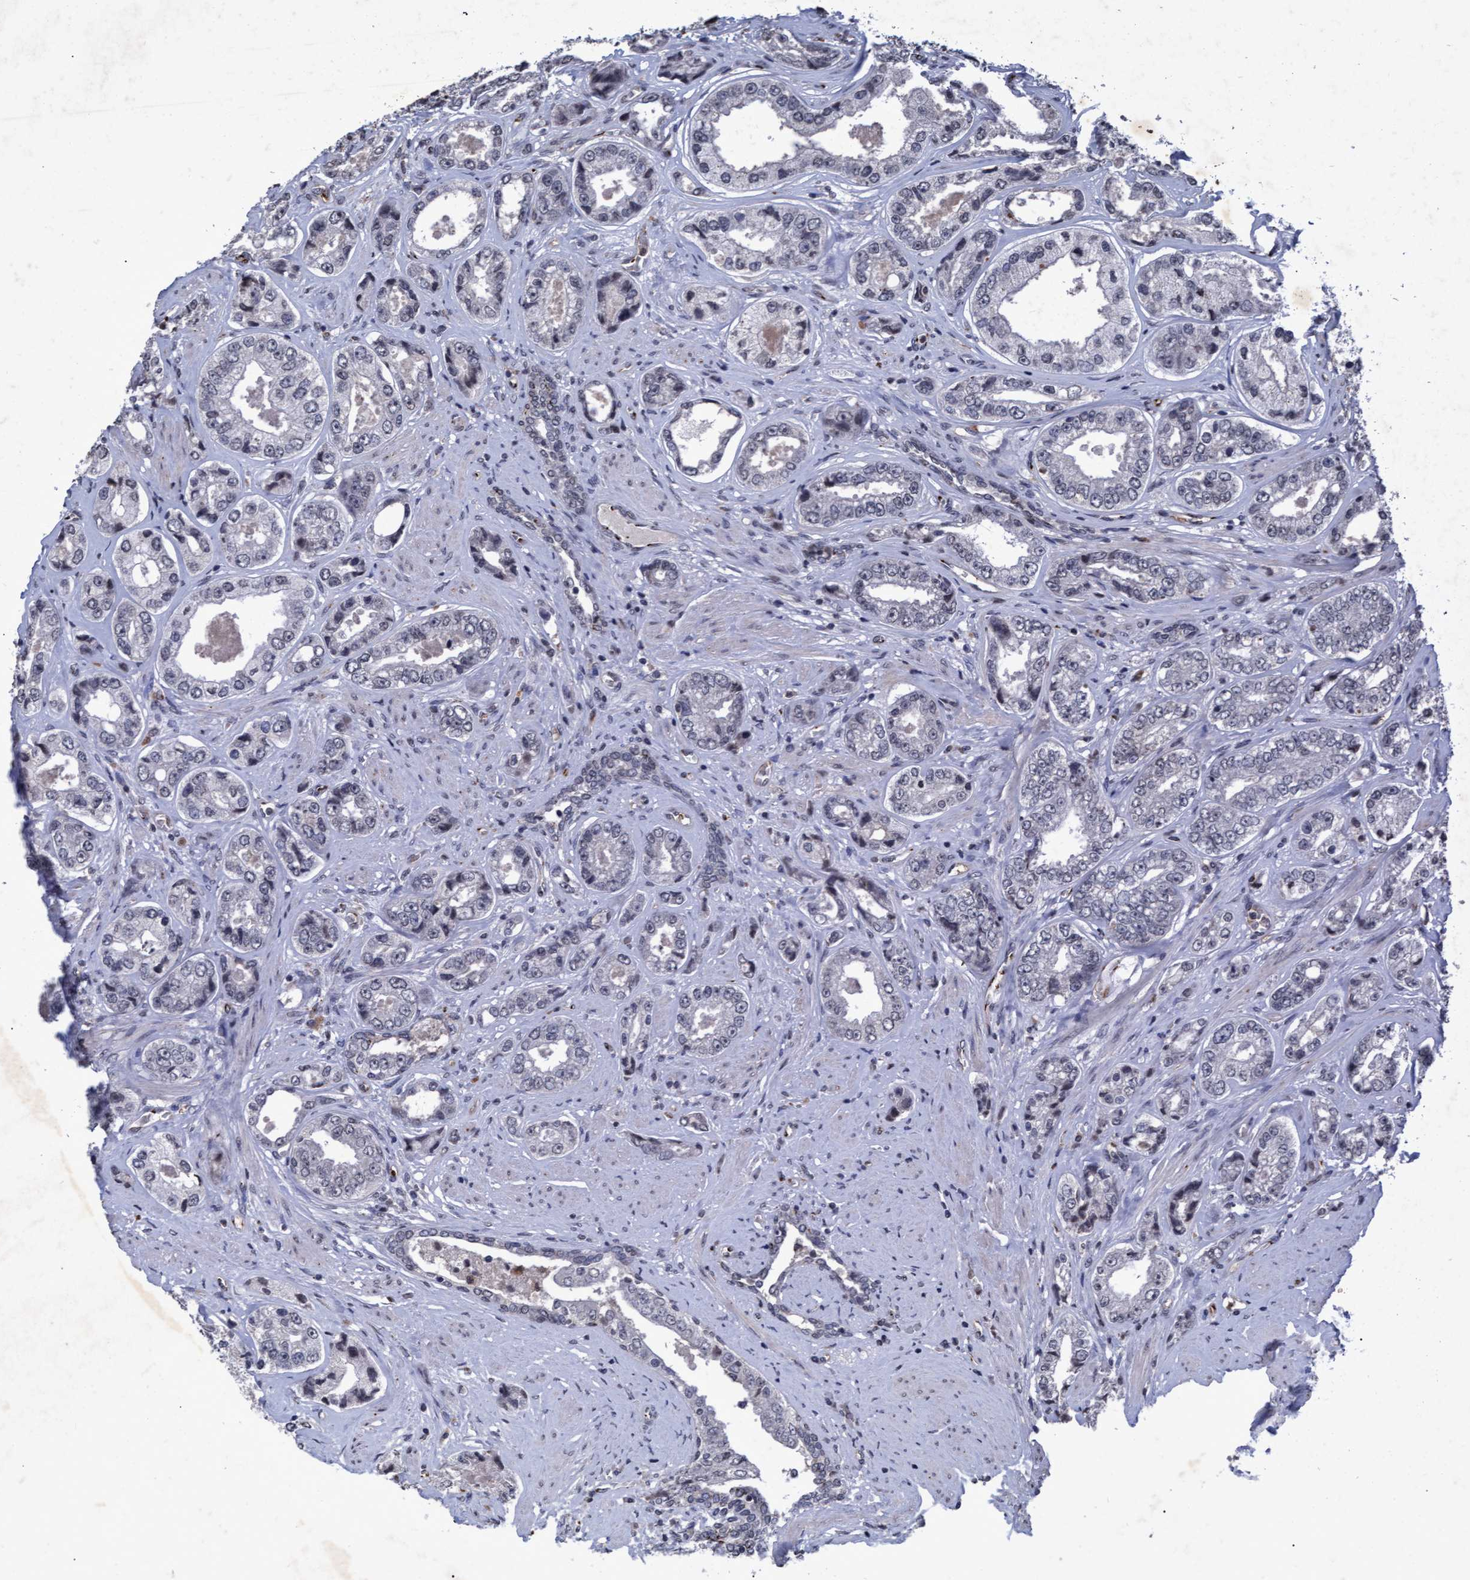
{"staining": {"intensity": "negative", "quantity": "none", "location": "none"}, "tissue": "prostate cancer", "cell_type": "Tumor cells", "image_type": "cancer", "snomed": [{"axis": "morphology", "description": "Adenocarcinoma, High grade"}, {"axis": "topography", "description": "Prostate"}], "caption": "Image shows no significant protein staining in tumor cells of high-grade adenocarcinoma (prostate).", "gene": "GALC", "patient": {"sex": "male", "age": 61}}